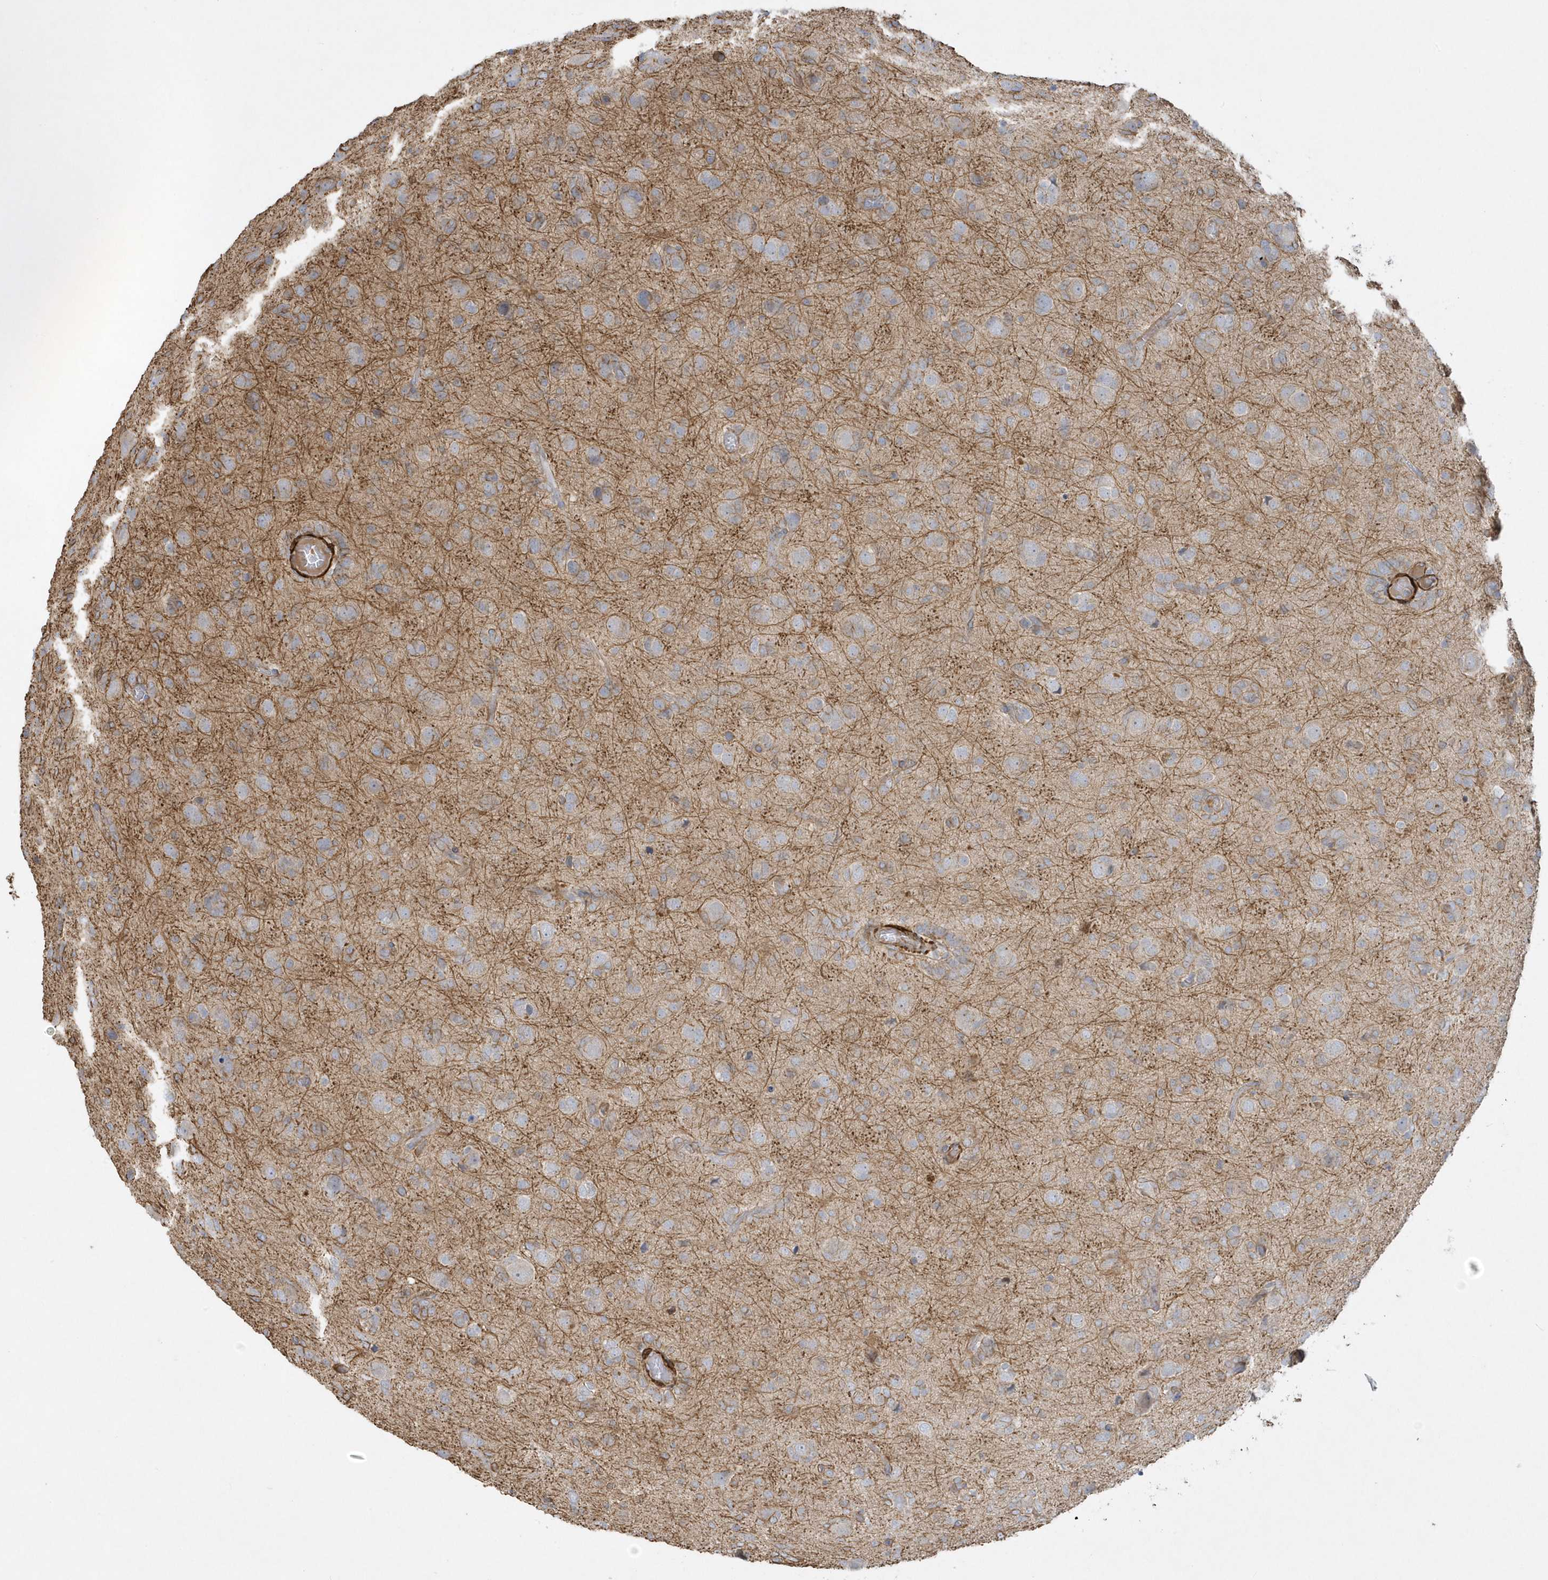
{"staining": {"intensity": "weak", "quantity": "<25%", "location": "cytoplasmic/membranous"}, "tissue": "glioma", "cell_type": "Tumor cells", "image_type": "cancer", "snomed": [{"axis": "morphology", "description": "Glioma, malignant, High grade"}, {"axis": "topography", "description": "Brain"}], "caption": "Malignant glioma (high-grade) was stained to show a protein in brown. There is no significant expression in tumor cells.", "gene": "THADA", "patient": {"sex": "female", "age": 59}}